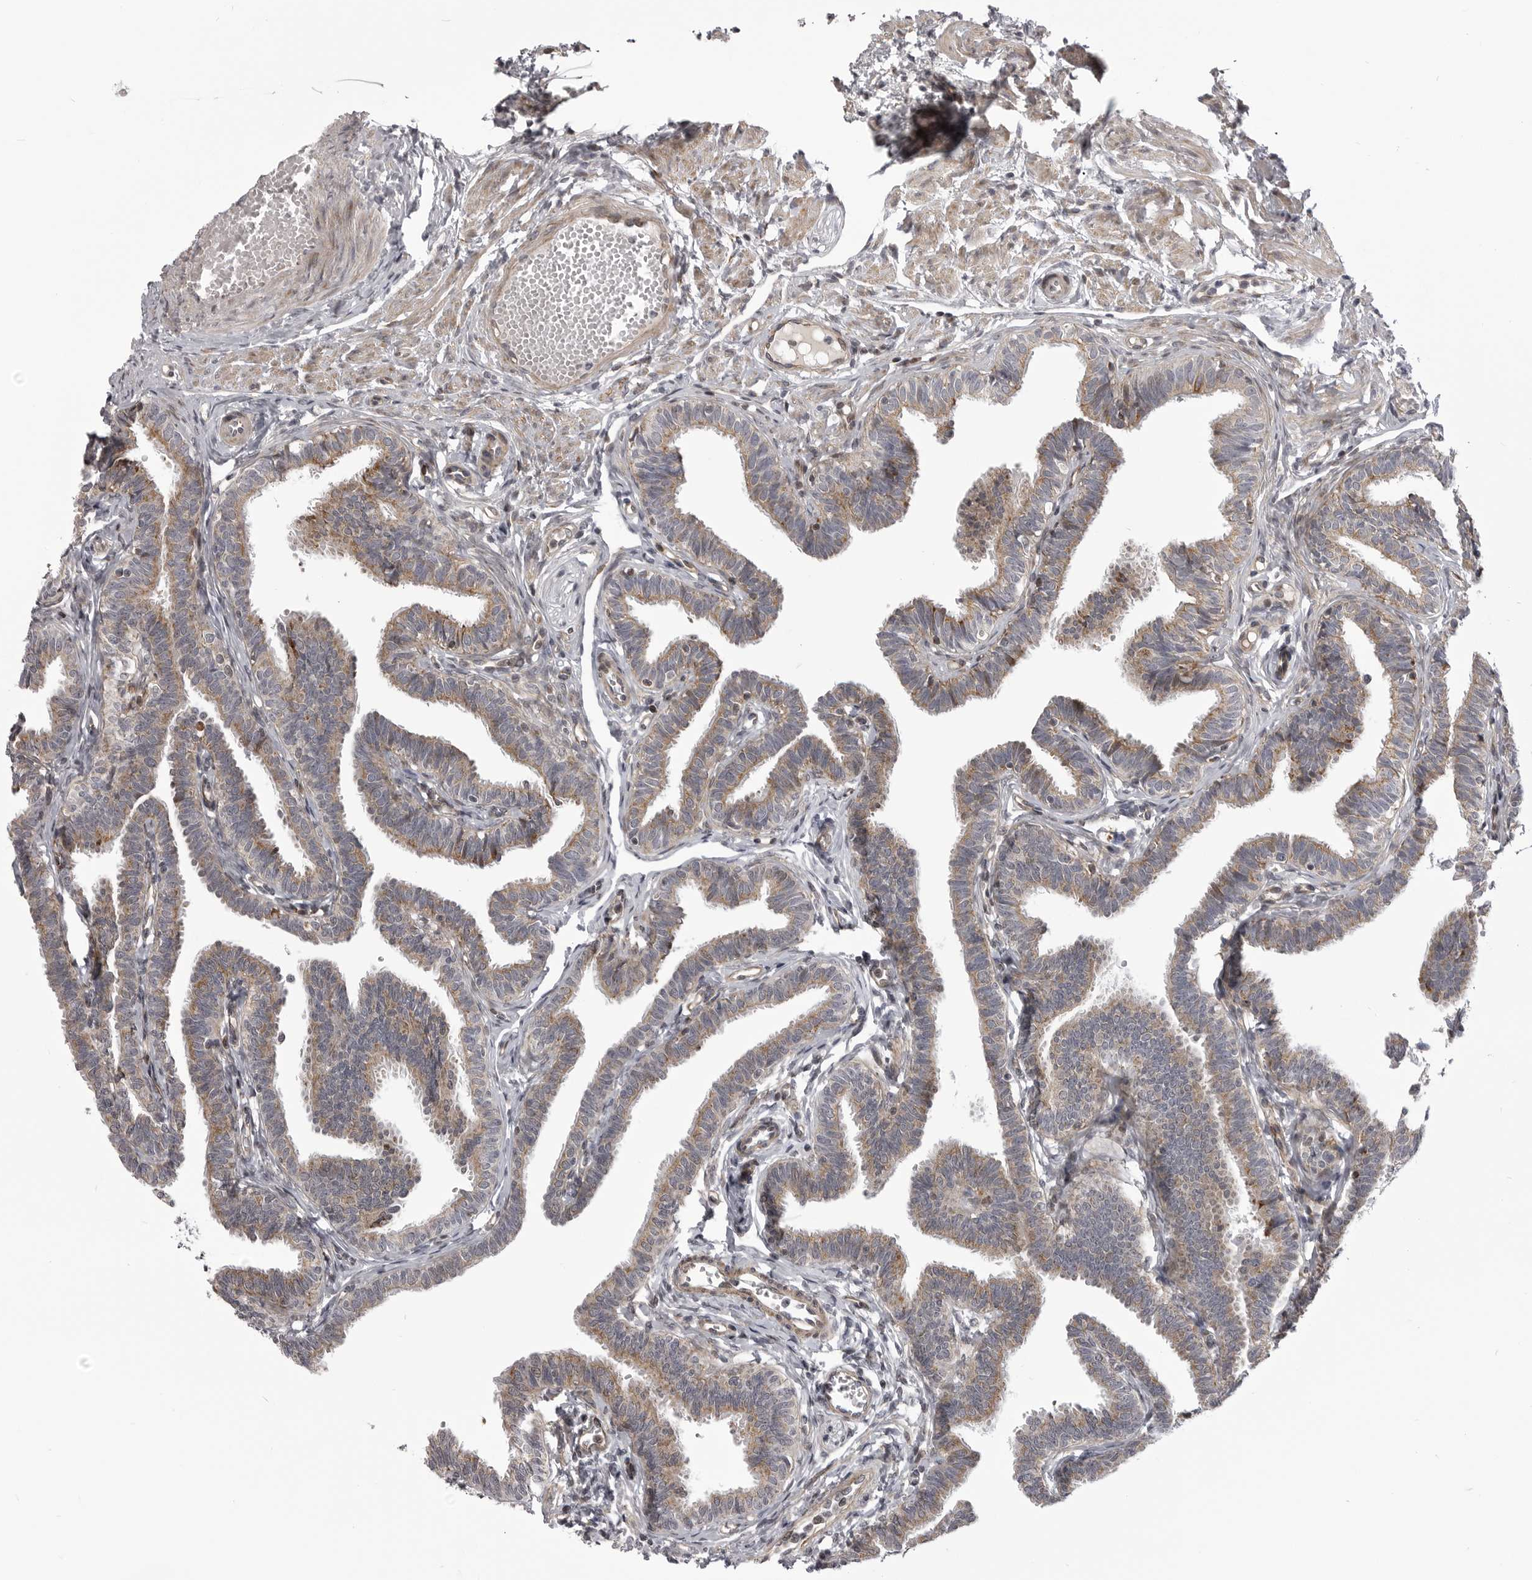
{"staining": {"intensity": "moderate", "quantity": "25%-75%", "location": "cytoplasmic/membranous"}, "tissue": "fallopian tube", "cell_type": "Glandular cells", "image_type": "normal", "snomed": [{"axis": "morphology", "description": "Normal tissue, NOS"}, {"axis": "topography", "description": "Fallopian tube"}, {"axis": "topography", "description": "Ovary"}], "caption": "Immunohistochemistry staining of benign fallopian tube, which exhibits medium levels of moderate cytoplasmic/membranous staining in about 25%-75% of glandular cells indicating moderate cytoplasmic/membranous protein expression. The staining was performed using DAB (3,3'-diaminobenzidine) (brown) for protein detection and nuclei were counterstained in hematoxylin (blue).", "gene": "TMPRSS11F", "patient": {"sex": "female", "age": 23}}